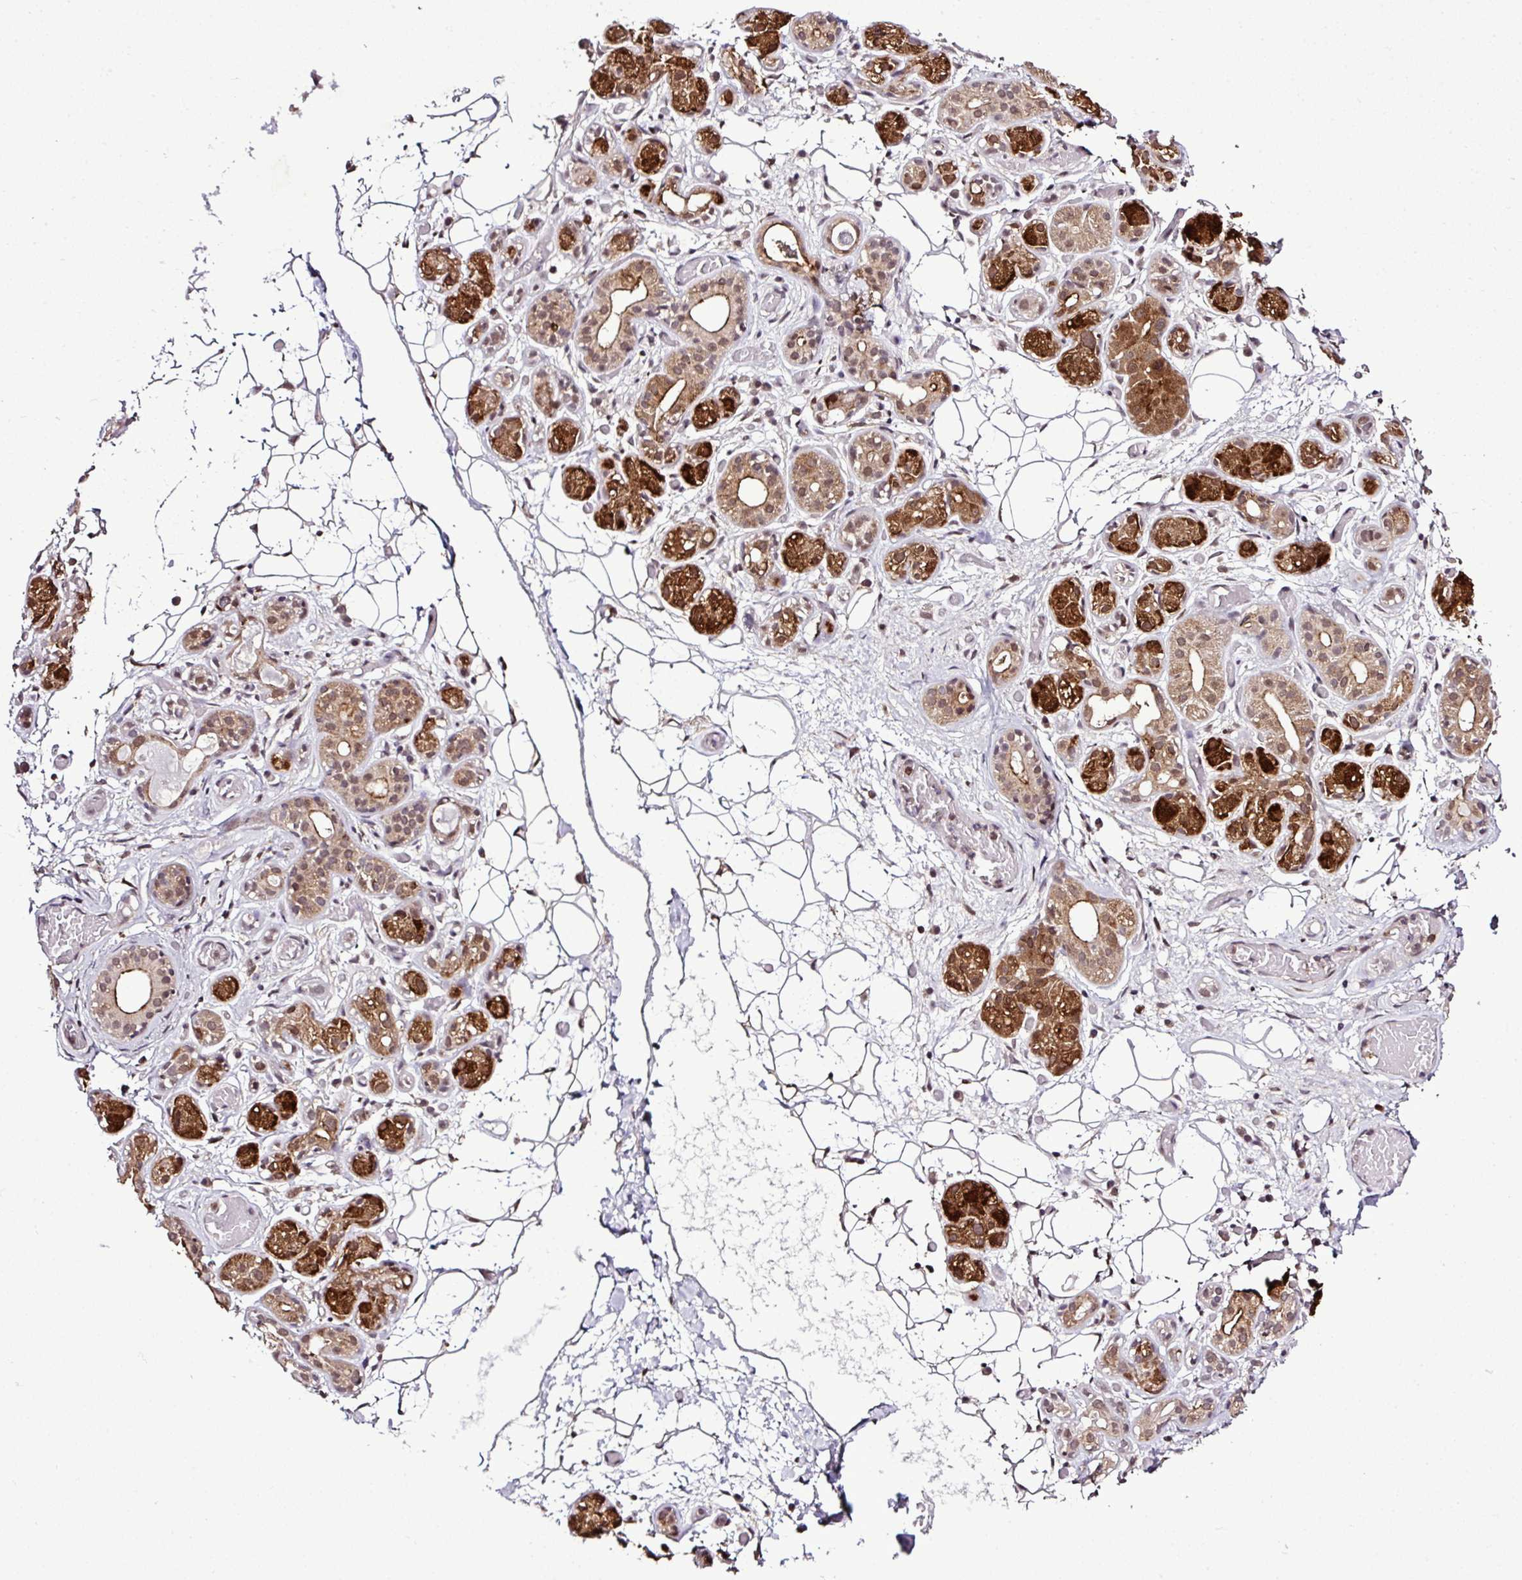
{"staining": {"intensity": "strong", "quantity": ">75%", "location": "cytoplasmic/membranous,nuclear"}, "tissue": "salivary gland", "cell_type": "Glandular cells", "image_type": "normal", "snomed": [{"axis": "morphology", "description": "Normal tissue, NOS"}, {"axis": "topography", "description": "Salivary gland"}], "caption": "This histopathology image displays immunohistochemistry staining of normal salivary gland, with high strong cytoplasmic/membranous,nuclear staining in about >75% of glandular cells.", "gene": "SMCO4", "patient": {"sex": "male", "age": 82}}